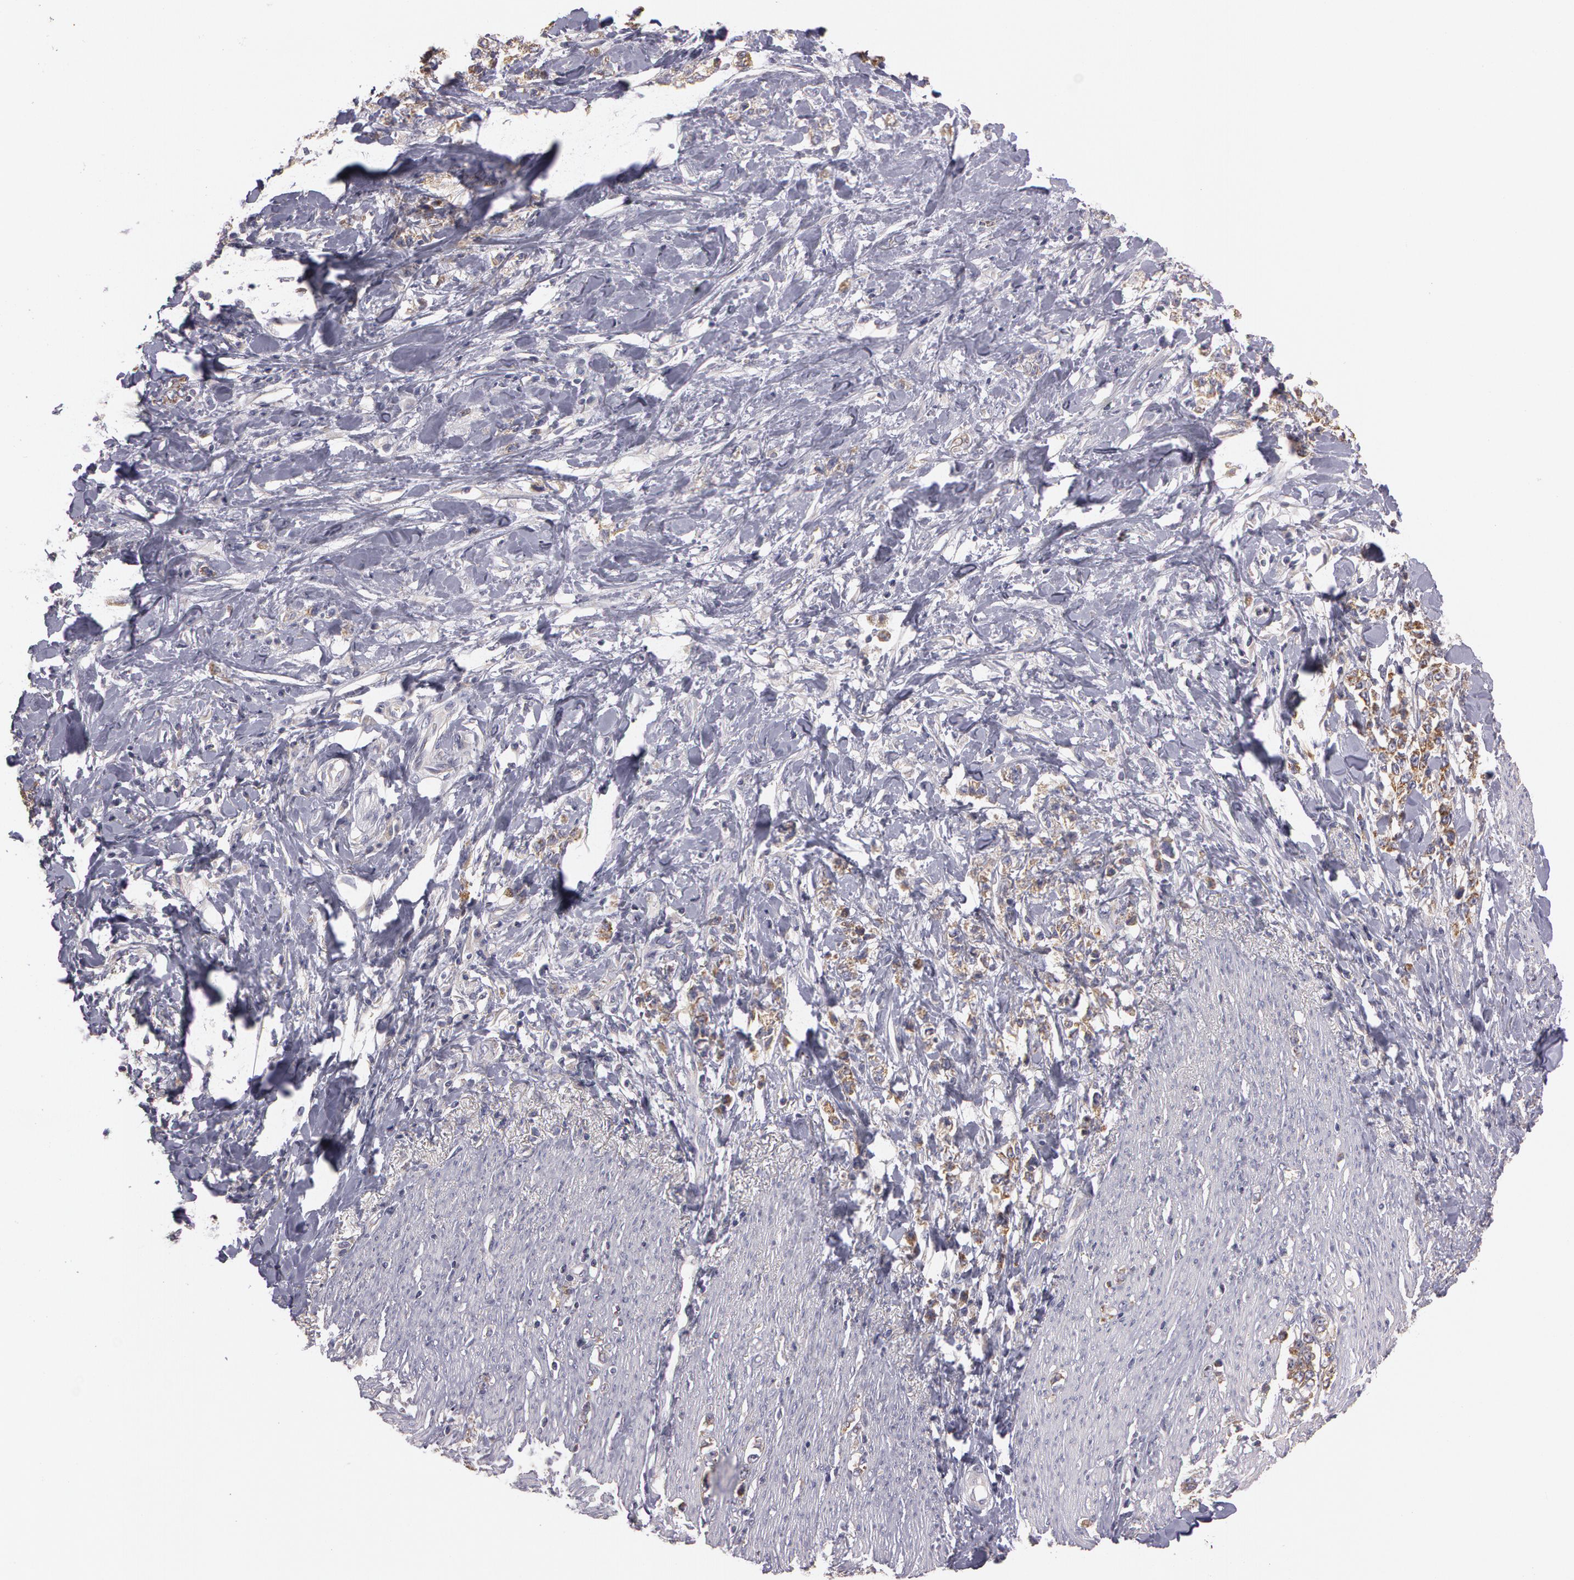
{"staining": {"intensity": "weak", "quantity": "25%-75%", "location": "cytoplasmic/membranous"}, "tissue": "stomach cancer", "cell_type": "Tumor cells", "image_type": "cancer", "snomed": [{"axis": "morphology", "description": "Adenocarcinoma, NOS"}, {"axis": "topography", "description": "Stomach, lower"}], "caption": "An IHC photomicrograph of neoplastic tissue is shown. Protein staining in brown highlights weak cytoplasmic/membranous positivity in stomach cancer (adenocarcinoma) within tumor cells.", "gene": "NEK9", "patient": {"sex": "male", "age": 88}}